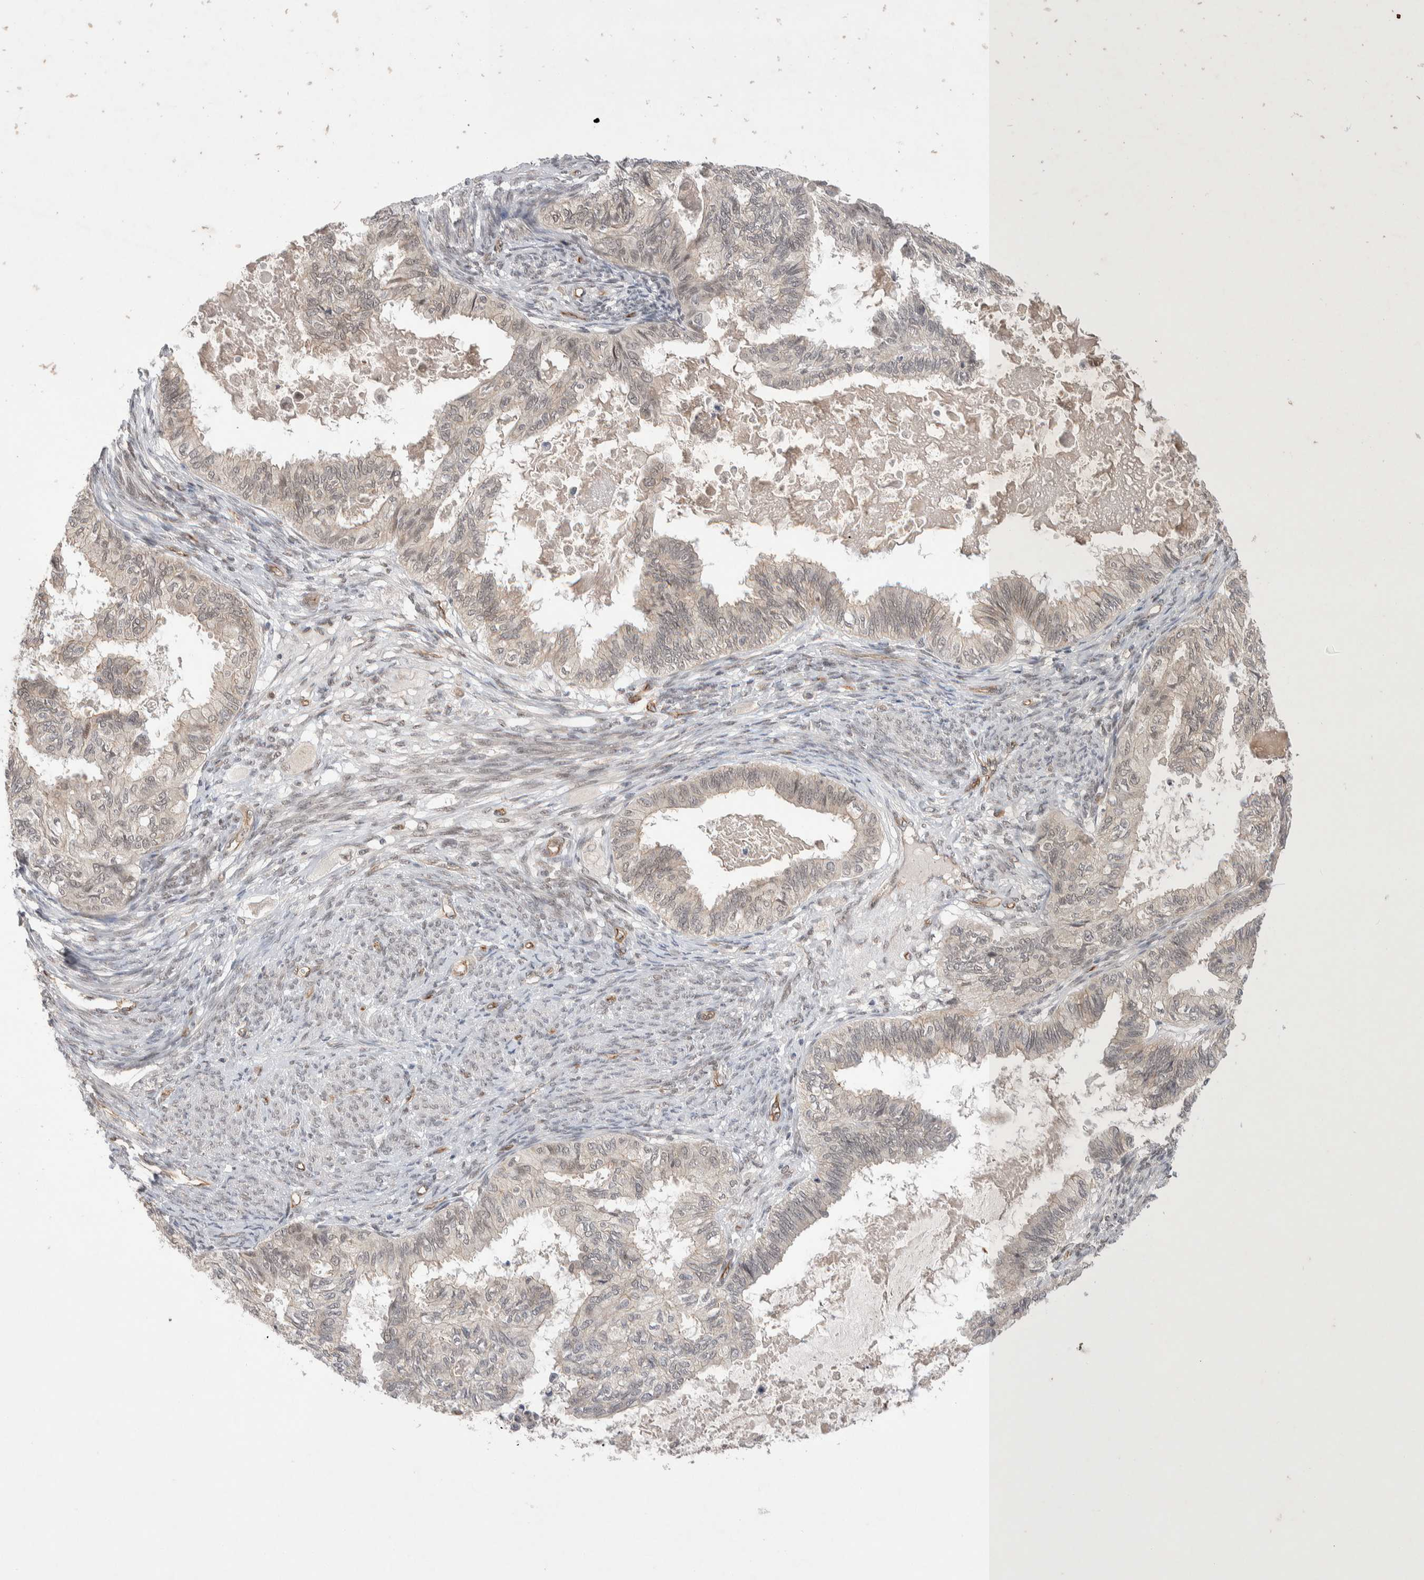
{"staining": {"intensity": "weak", "quantity": "<25%", "location": "cytoplasmic/membranous"}, "tissue": "cervical cancer", "cell_type": "Tumor cells", "image_type": "cancer", "snomed": [{"axis": "morphology", "description": "Normal tissue, NOS"}, {"axis": "morphology", "description": "Adenocarcinoma, NOS"}, {"axis": "topography", "description": "Cervix"}, {"axis": "topography", "description": "Endometrium"}], "caption": "The photomicrograph reveals no significant staining in tumor cells of cervical cancer. Nuclei are stained in blue.", "gene": "ZNF704", "patient": {"sex": "female", "age": 86}}